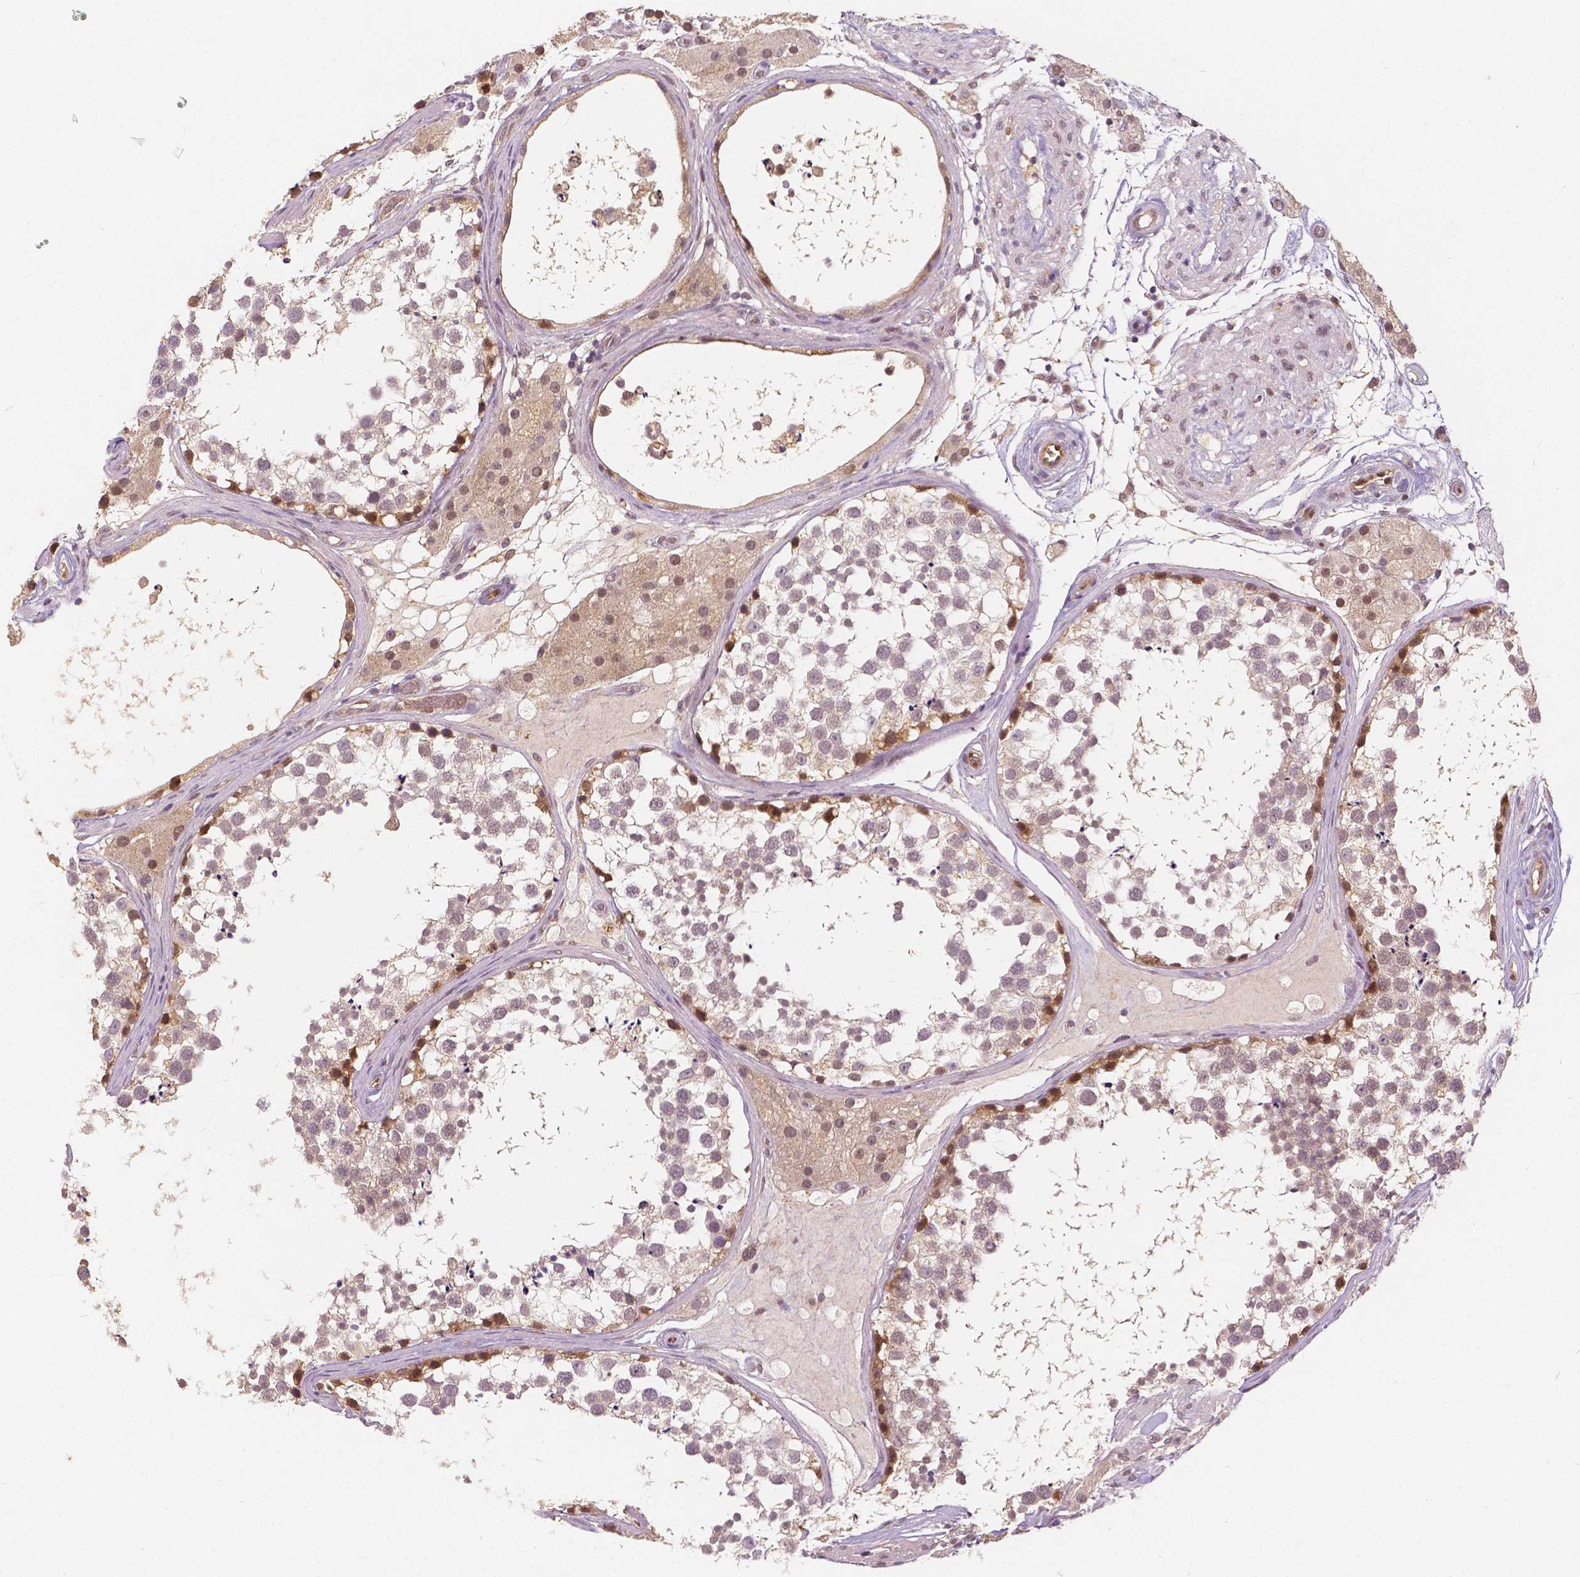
{"staining": {"intensity": "moderate", "quantity": "<25%", "location": "cytoplasmic/membranous,nuclear"}, "tissue": "testis", "cell_type": "Cells in seminiferous ducts", "image_type": "normal", "snomed": [{"axis": "morphology", "description": "Normal tissue, NOS"}, {"axis": "morphology", "description": "Seminoma, NOS"}, {"axis": "topography", "description": "Testis"}], "caption": "Immunohistochemistry histopathology image of benign testis stained for a protein (brown), which demonstrates low levels of moderate cytoplasmic/membranous,nuclear expression in about <25% of cells in seminiferous ducts.", "gene": "NAPRT", "patient": {"sex": "male", "age": 65}}